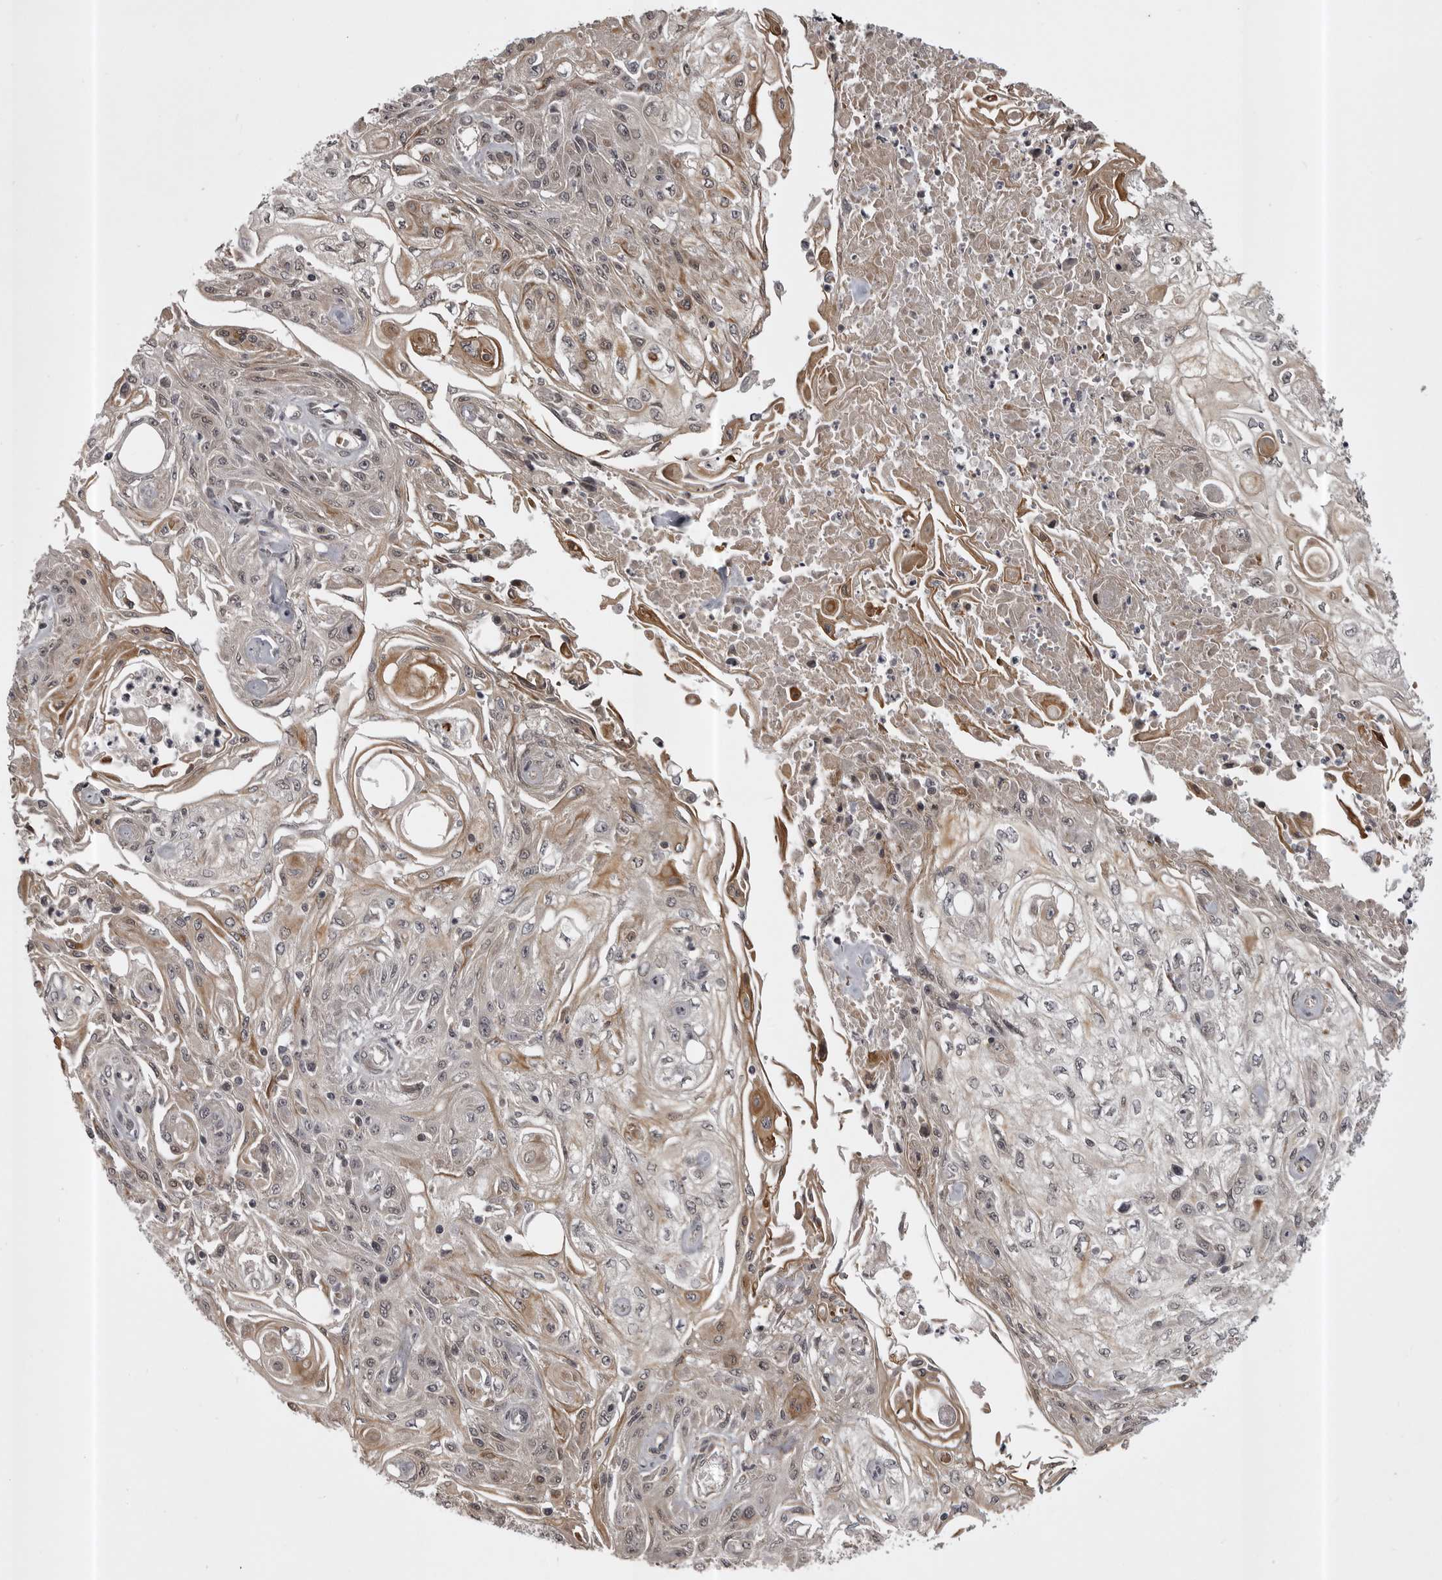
{"staining": {"intensity": "moderate", "quantity": "<25%", "location": "cytoplasmic/membranous"}, "tissue": "skin cancer", "cell_type": "Tumor cells", "image_type": "cancer", "snomed": [{"axis": "morphology", "description": "Squamous cell carcinoma, NOS"}, {"axis": "morphology", "description": "Squamous cell carcinoma, metastatic, NOS"}, {"axis": "topography", "description": "Skin"}, {"axis": "topography", "description": "Lymph node"}], "caption": "Immunohistochemical staining of skin cancer reveals moderate cytoplasmic/membranous protein expression in about <25% of tumor cells.", "gene": "SNX16", "patient": {"sex": "male", "age": 75}}